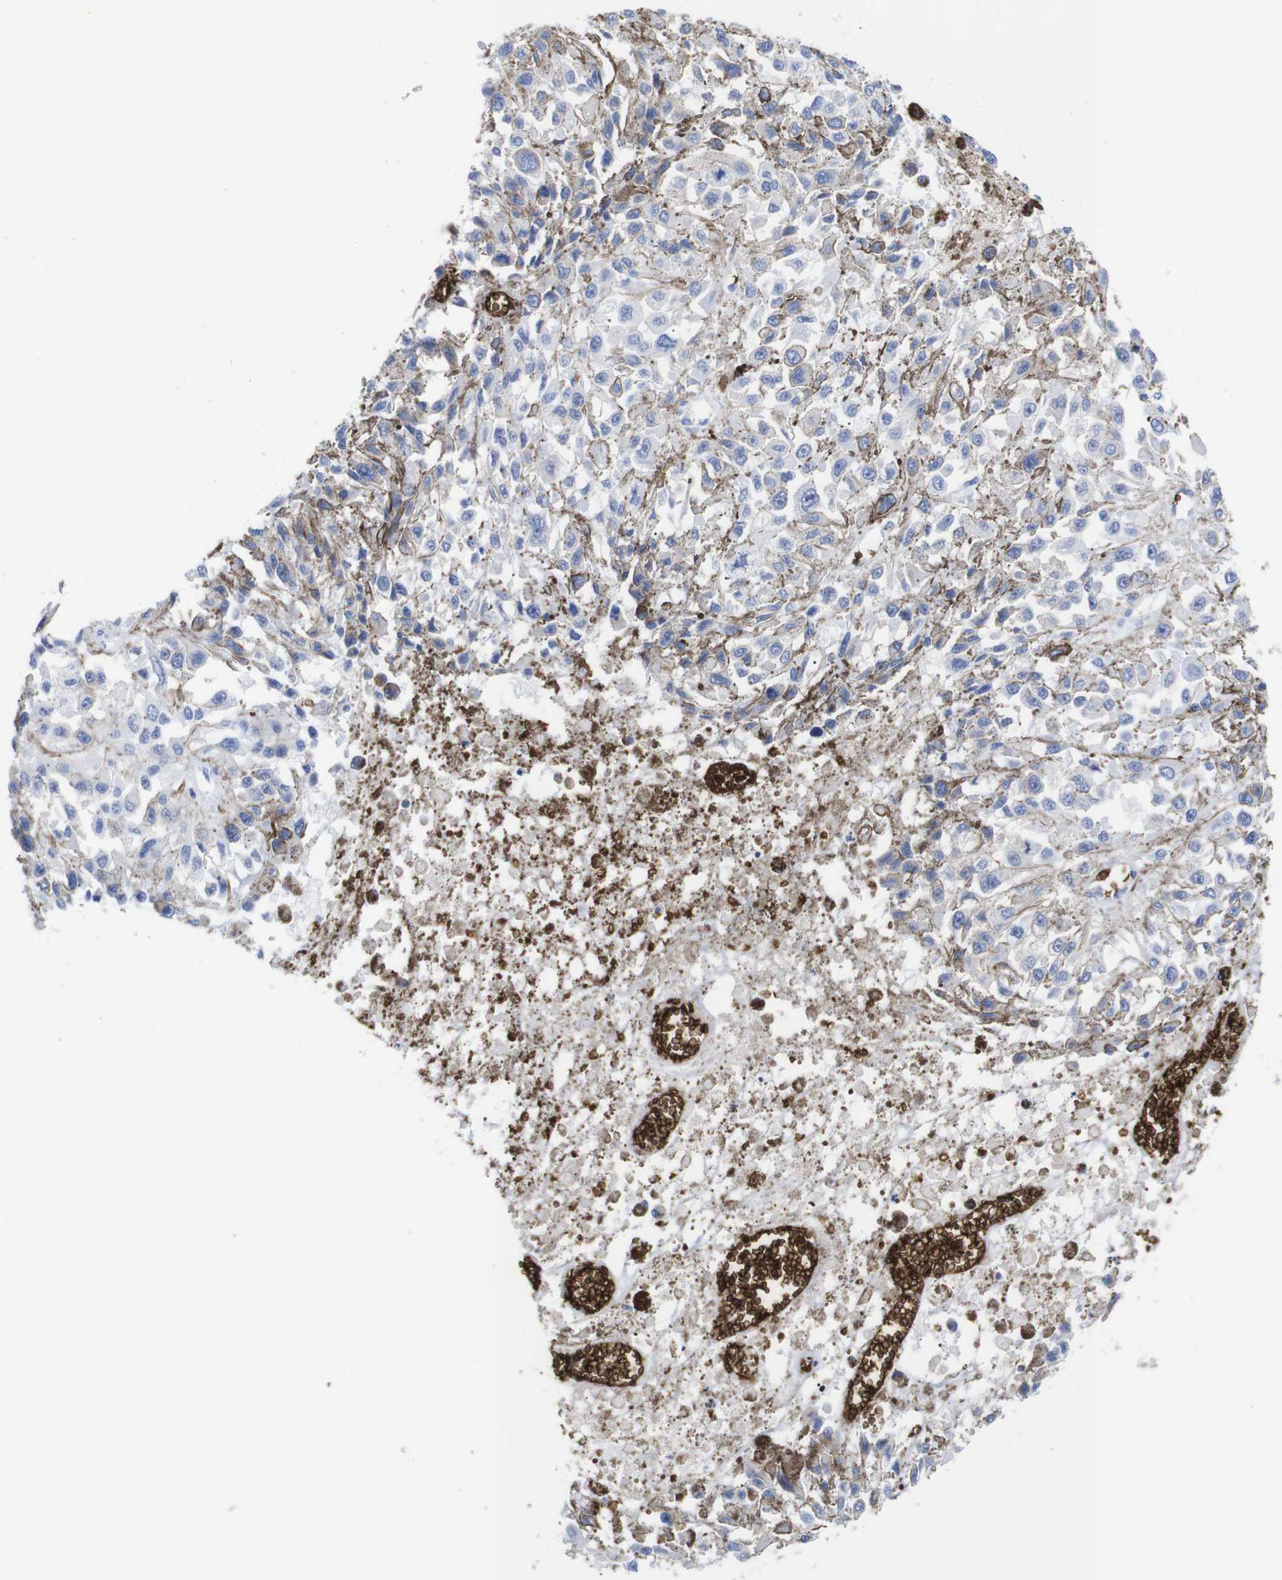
{"staining": {"intensity": "weak", "quantity": "<25%", "location": "cytoplasmic/membranous"}, "tissue": "melanoma", "cell_type": "Tumor cells", "image_type": "cancer", "snomed": [{"axis": "morphology", "description": "Malignant melanoma, Metastatic site"}, {"axis": "topography", "description": "Lymph node"}], "caption": "This is an IHC image of human malignant melanoma (metastatic site). There is no positivity in tumor cells.", "gene": "S1PR2", "patient": {"sex": "male", "age": 59}}